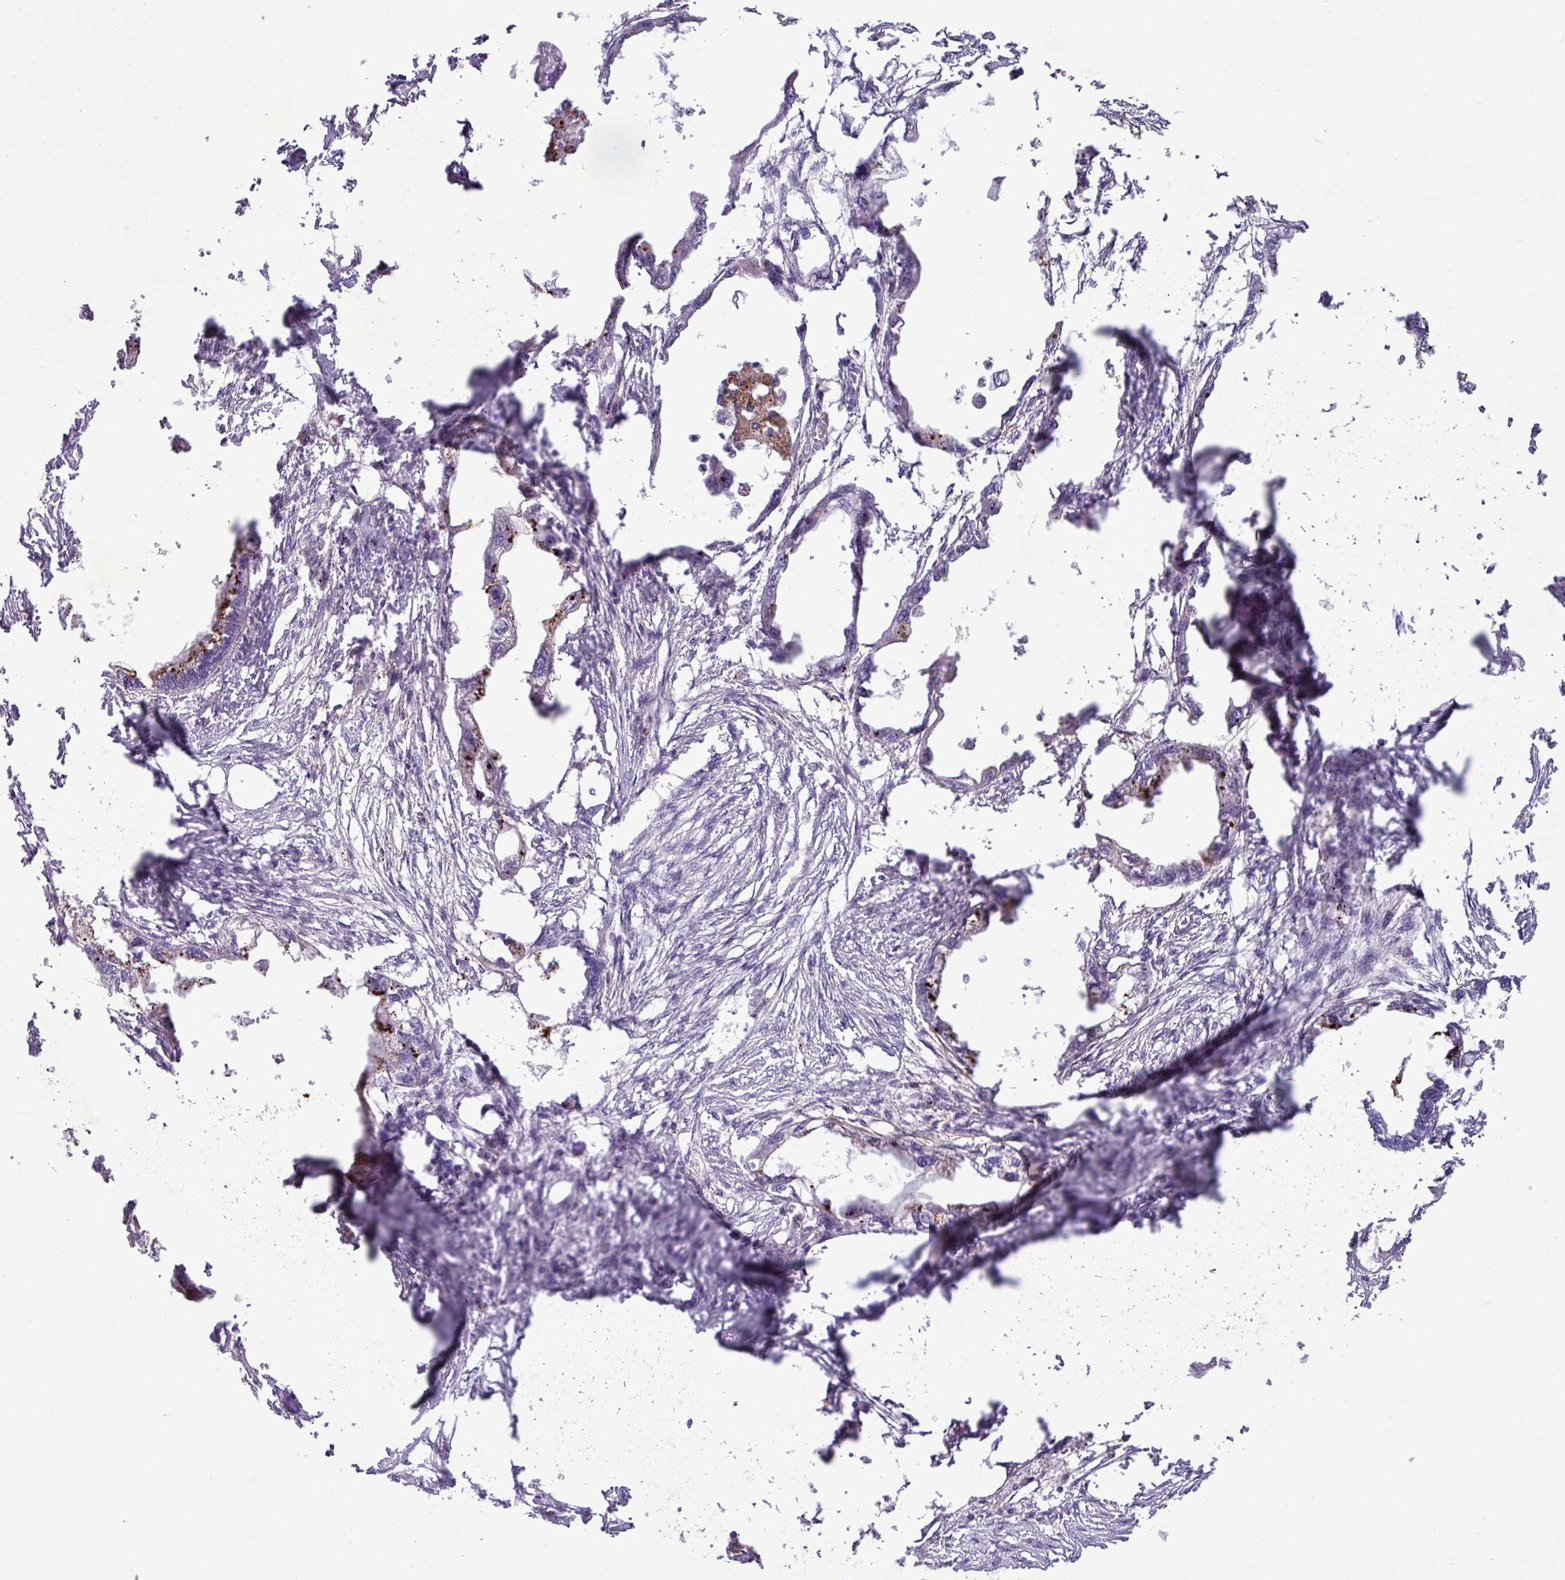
{"staining": {"intensity": "strong", "quantity": "<25%", "location": "cytoplasmic/membranous"}, "tissue": "endometrial cancer", "cell_type": "Tumor cells", "image_type": "cancer", "snomed": [{"axis": "morphology", "description": "Adenocarcinoma, NOS"}, {"axis": "morphology", "description": "Adenocarcinoma, metastatic, NOS"}, {"axis": "topography", "description": "Adipose tissue"}, {"axis": "topography", "description": "Endometrium"}], "caption": "Tumor cells reveal medium levels of strong cytoplasmic/membranous expression in approximately <25% of cells in human metastatic adenocarcinoma (endometrial).", "gene": "CD248", "patient": {"sex": "female", "age": 67}}